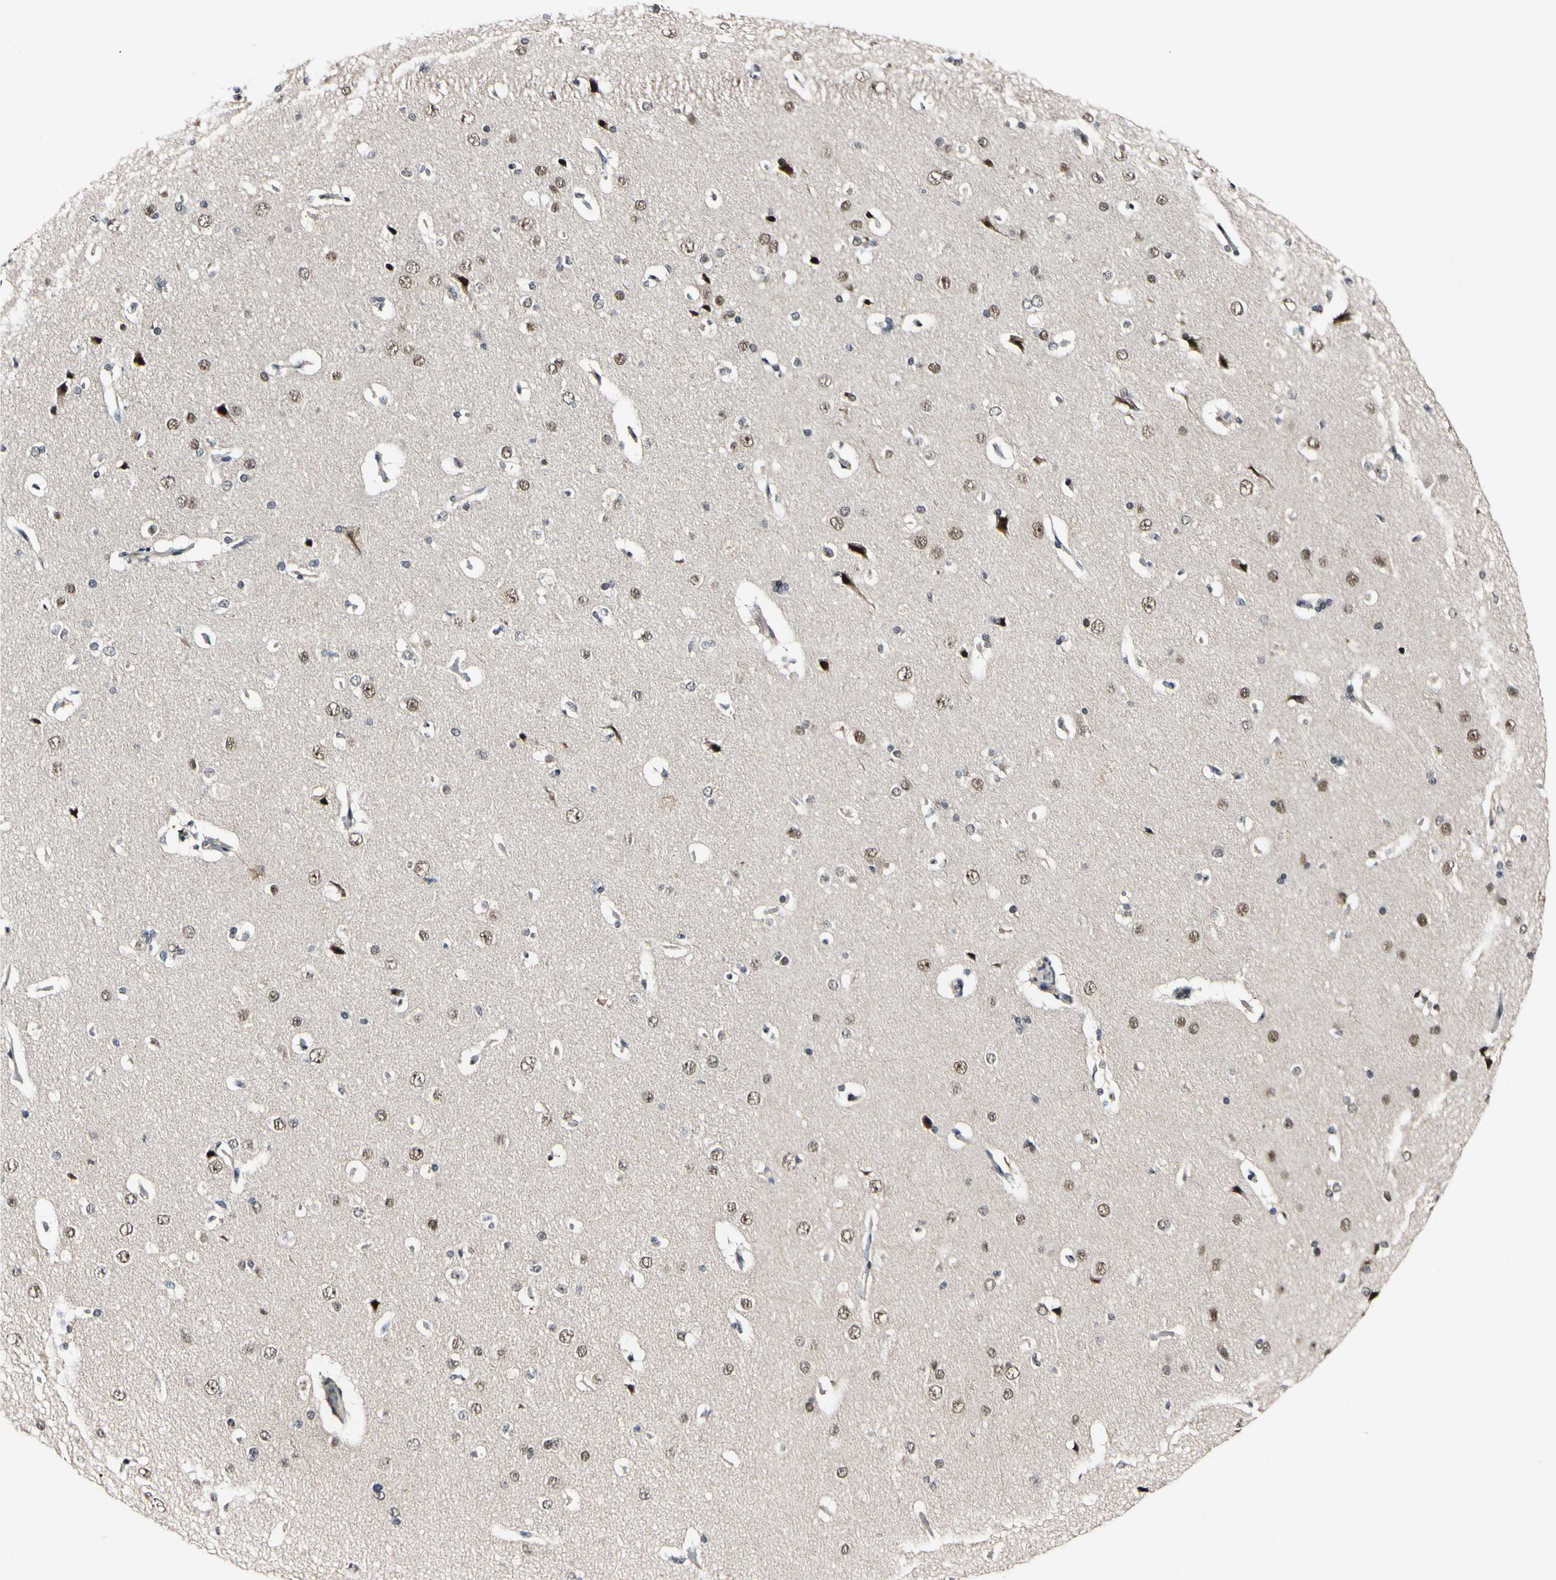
{"staining": {"intensity": "negative", "quantity": "none", "location": "none"}, "tissue": "cerebral cortex", "cell_type": "Endothelial cells", "image_type": "normal", "snomed": [{"axis": "morphology", "description": "Normal tissue, NOS"}, {"axis": "topography", "description": "Cerebral cortex"}], "caption": "A high-resolution histopathology image shows immunohistochemistry staining of benign cerebral cortex, which demonstrates no significant positivity in endothelial cells.", "gene": "POLR2F", "patient": {"sex": "male", "age": 62}}